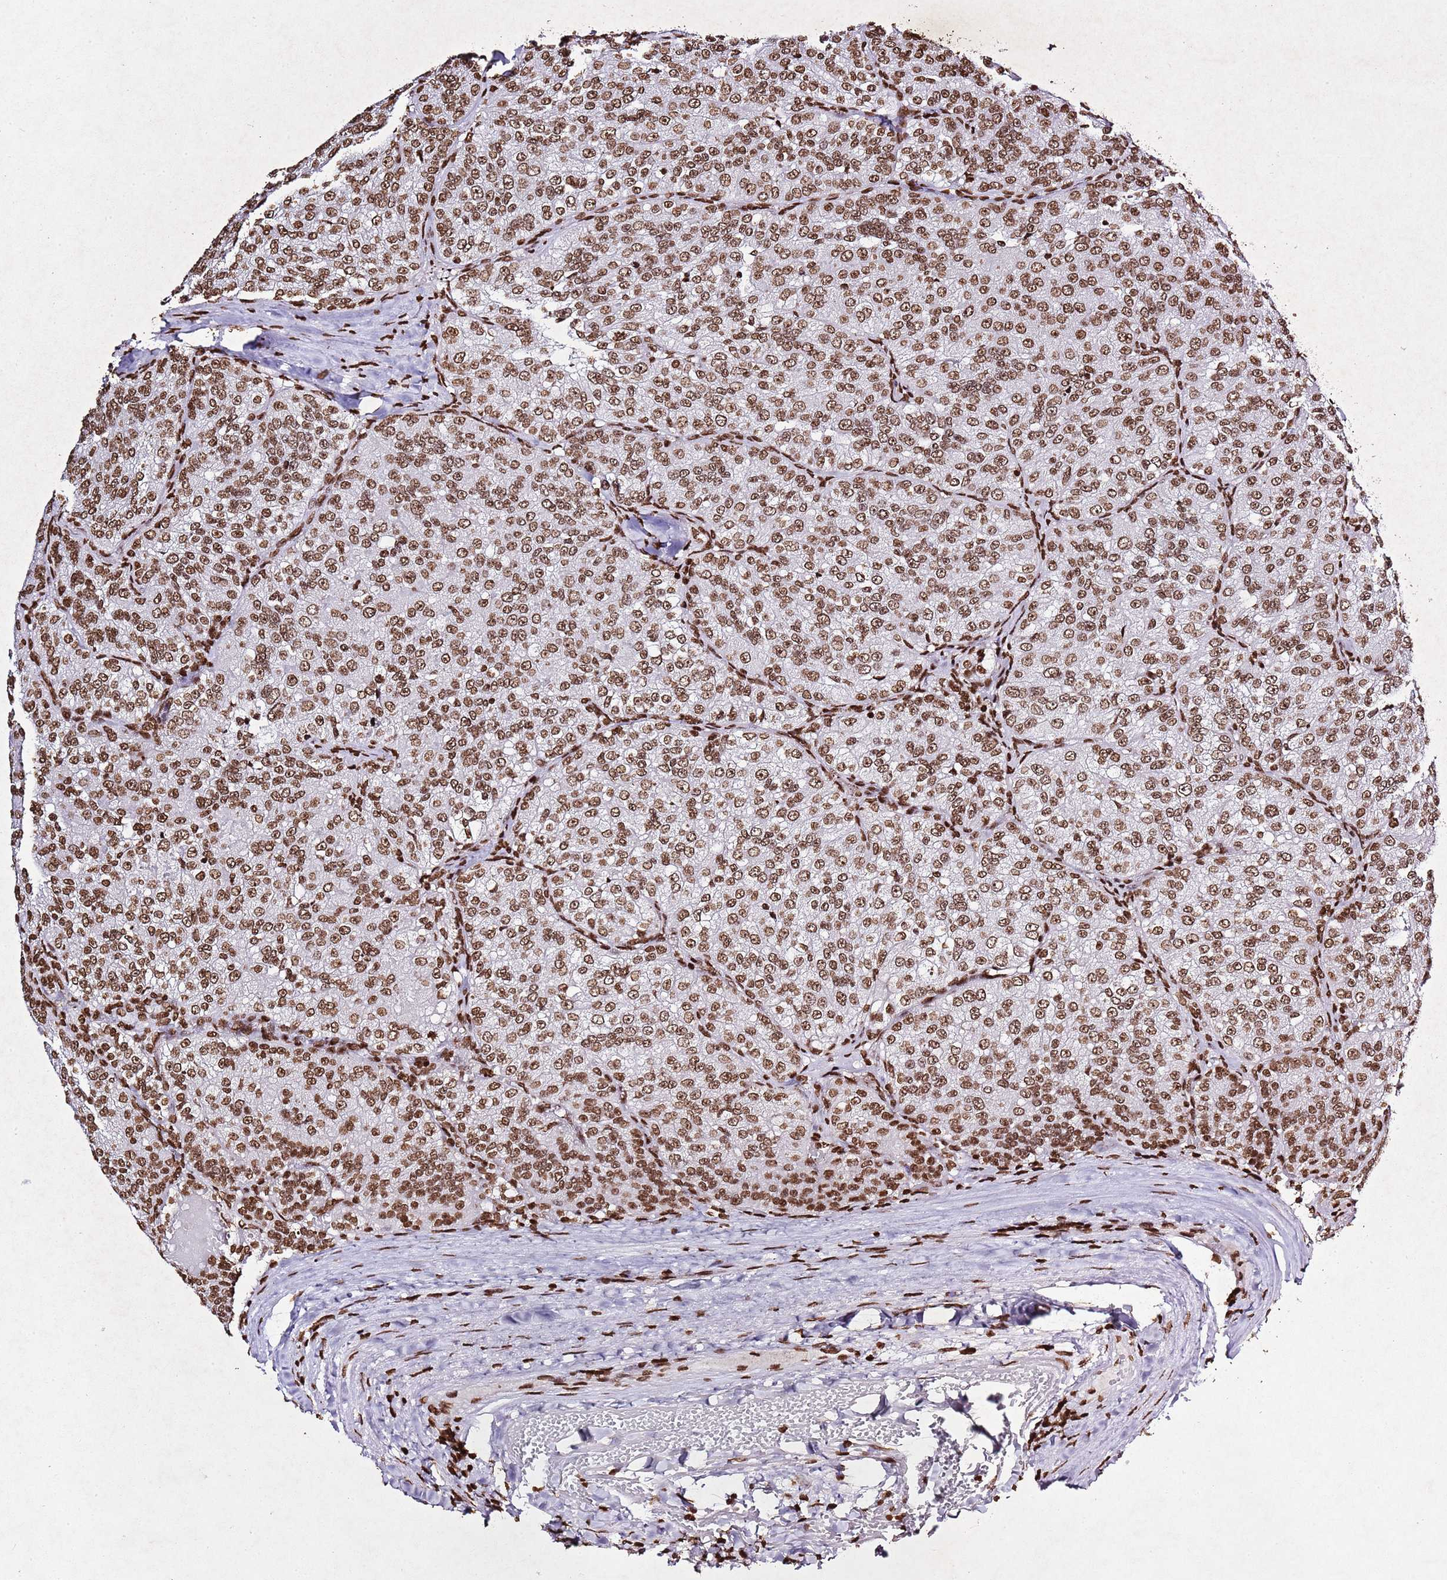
{"staining": {"intensity": "moderate", "quantity": ">75%", "location": "nuclear"}, "tissue": "renal cancer", "cell_type": "Tumor cells", "image_type": "cancer", "snomed": [{"axis": "morphology", "description": "Adenocarcinoma, NOS"}, {"axis": "topography", "description": "Kidney"}], "caption": "Immunohistochemistry (IHC) of human adenocarcinoma (renal) reveals medium levels of moderate nuclear expression in approximately >75% of tumor cells.", "gene": "BMAL1", "patient": {"sex": "female", "age": 63}}